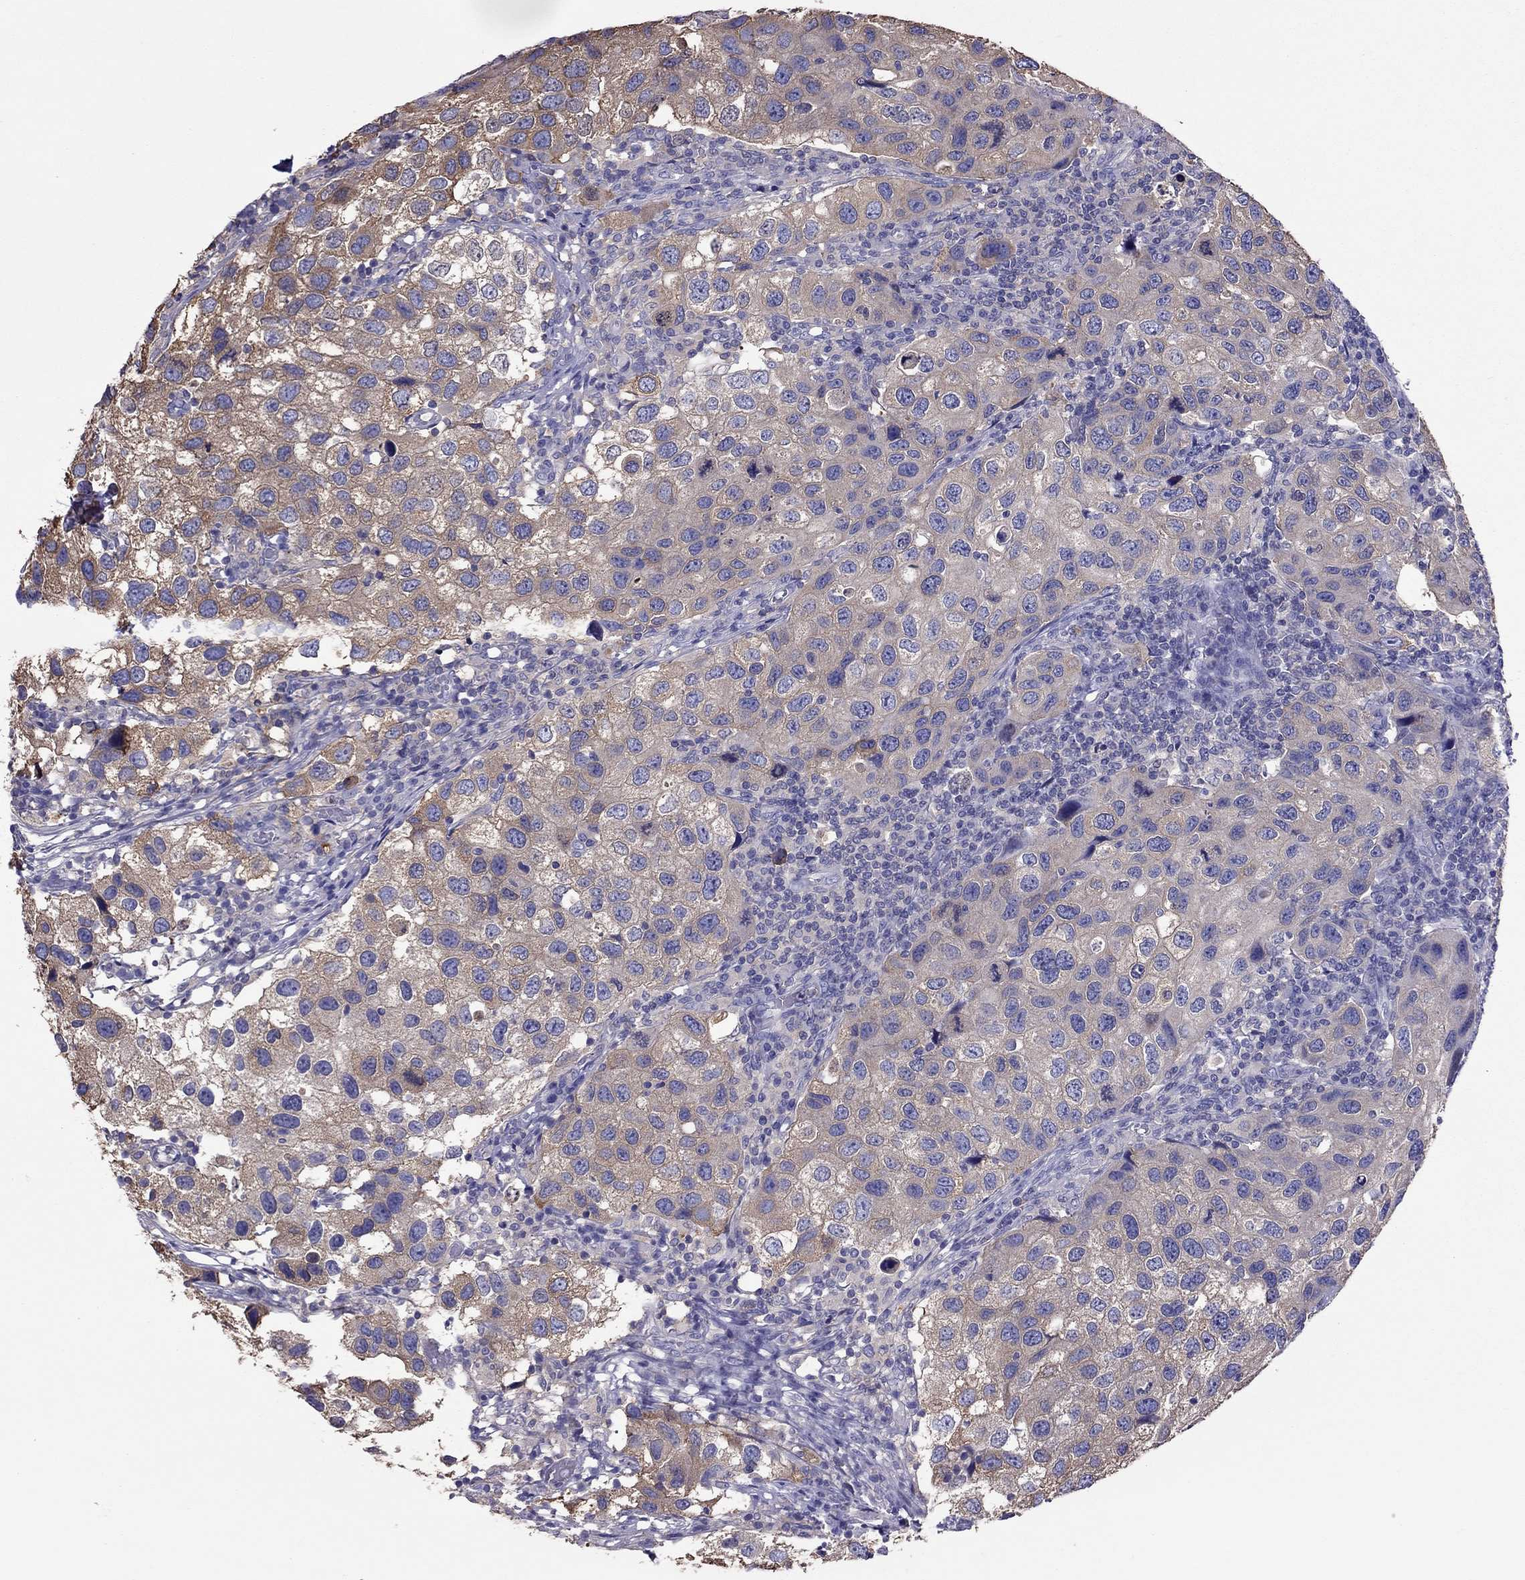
{"staining": {"intensity": "moderate", "quantity": "25%-75%", "location": "cytoplasmic/membranous"}, "tissue": "urothelial cancer", "cell_type": "Tumor cells", "image_type": "cancer", "snomed": [{"axis": "morphology", "description": "Urothelial carcinoma, High grade"}, {"axis": "topography", "description": "Urinary bladder"}], "caption": "DAB immunohistochemical staining of urothelial cancer displays moderate cytoplasmic/membranous protein positivity in approximately 25%-75% of tumor cells. Ihc stains the protein of interest in brown and the nuclei are stained blue.", "gene": "TEX22", "patient": {"sex": "male", "age": 79}}